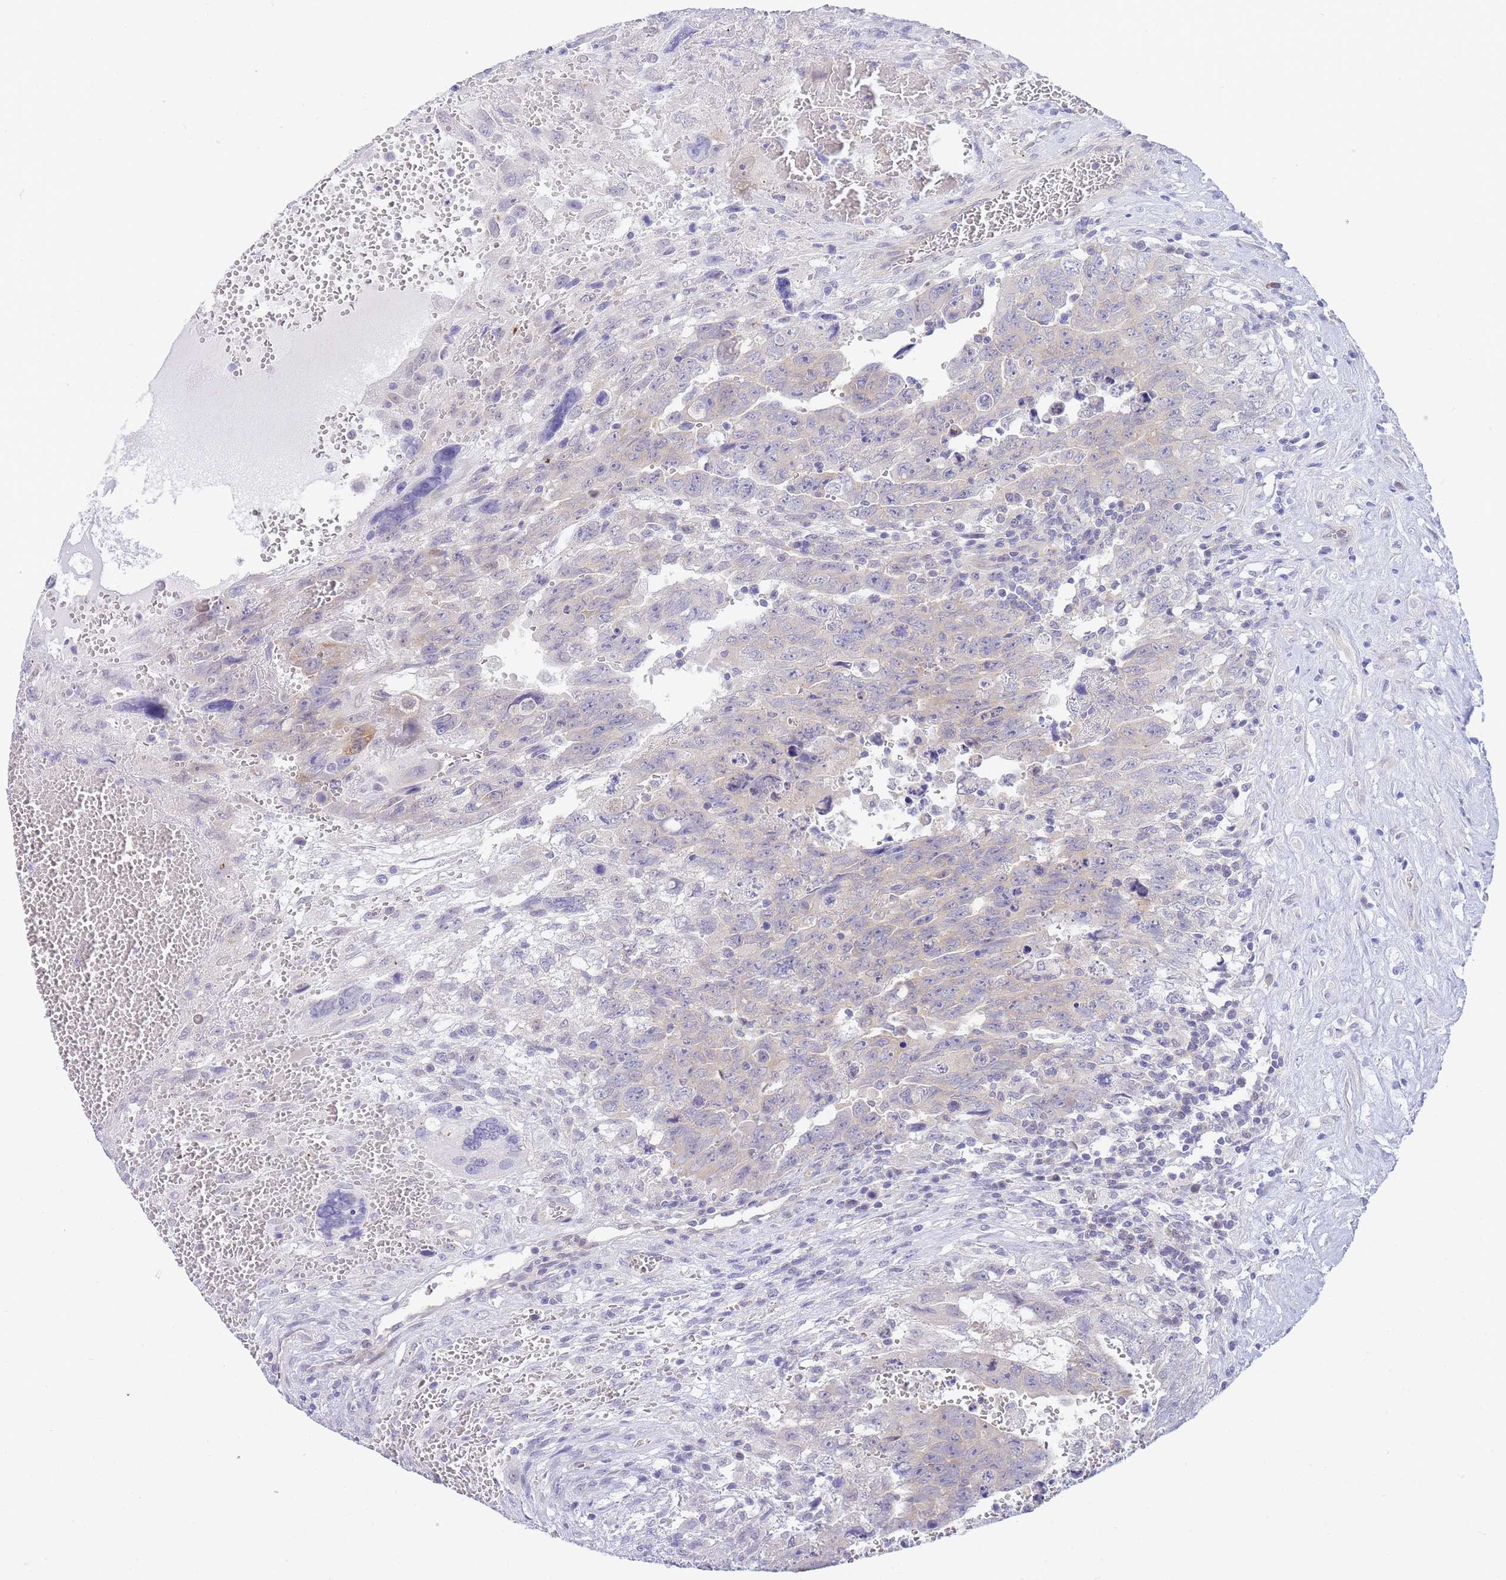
{"staining": {"intensity": "negative", "quantity": "none", "location": "none"}, "tissue": "testis cancer", "cell_type": "Tumor cells", "image_type": "cancer", "snomed": [{"axis": "morphology", "description": "Carcinoma, Embryonal, NOS"}, {"axis": "topography", "description": "Testis"}], "caption": "Immunohistochemistry of testis cancer demonstrates no staining in tumor cells.", "gene": "SUGT1", "patient": {"sex": "male", "age": 28}}